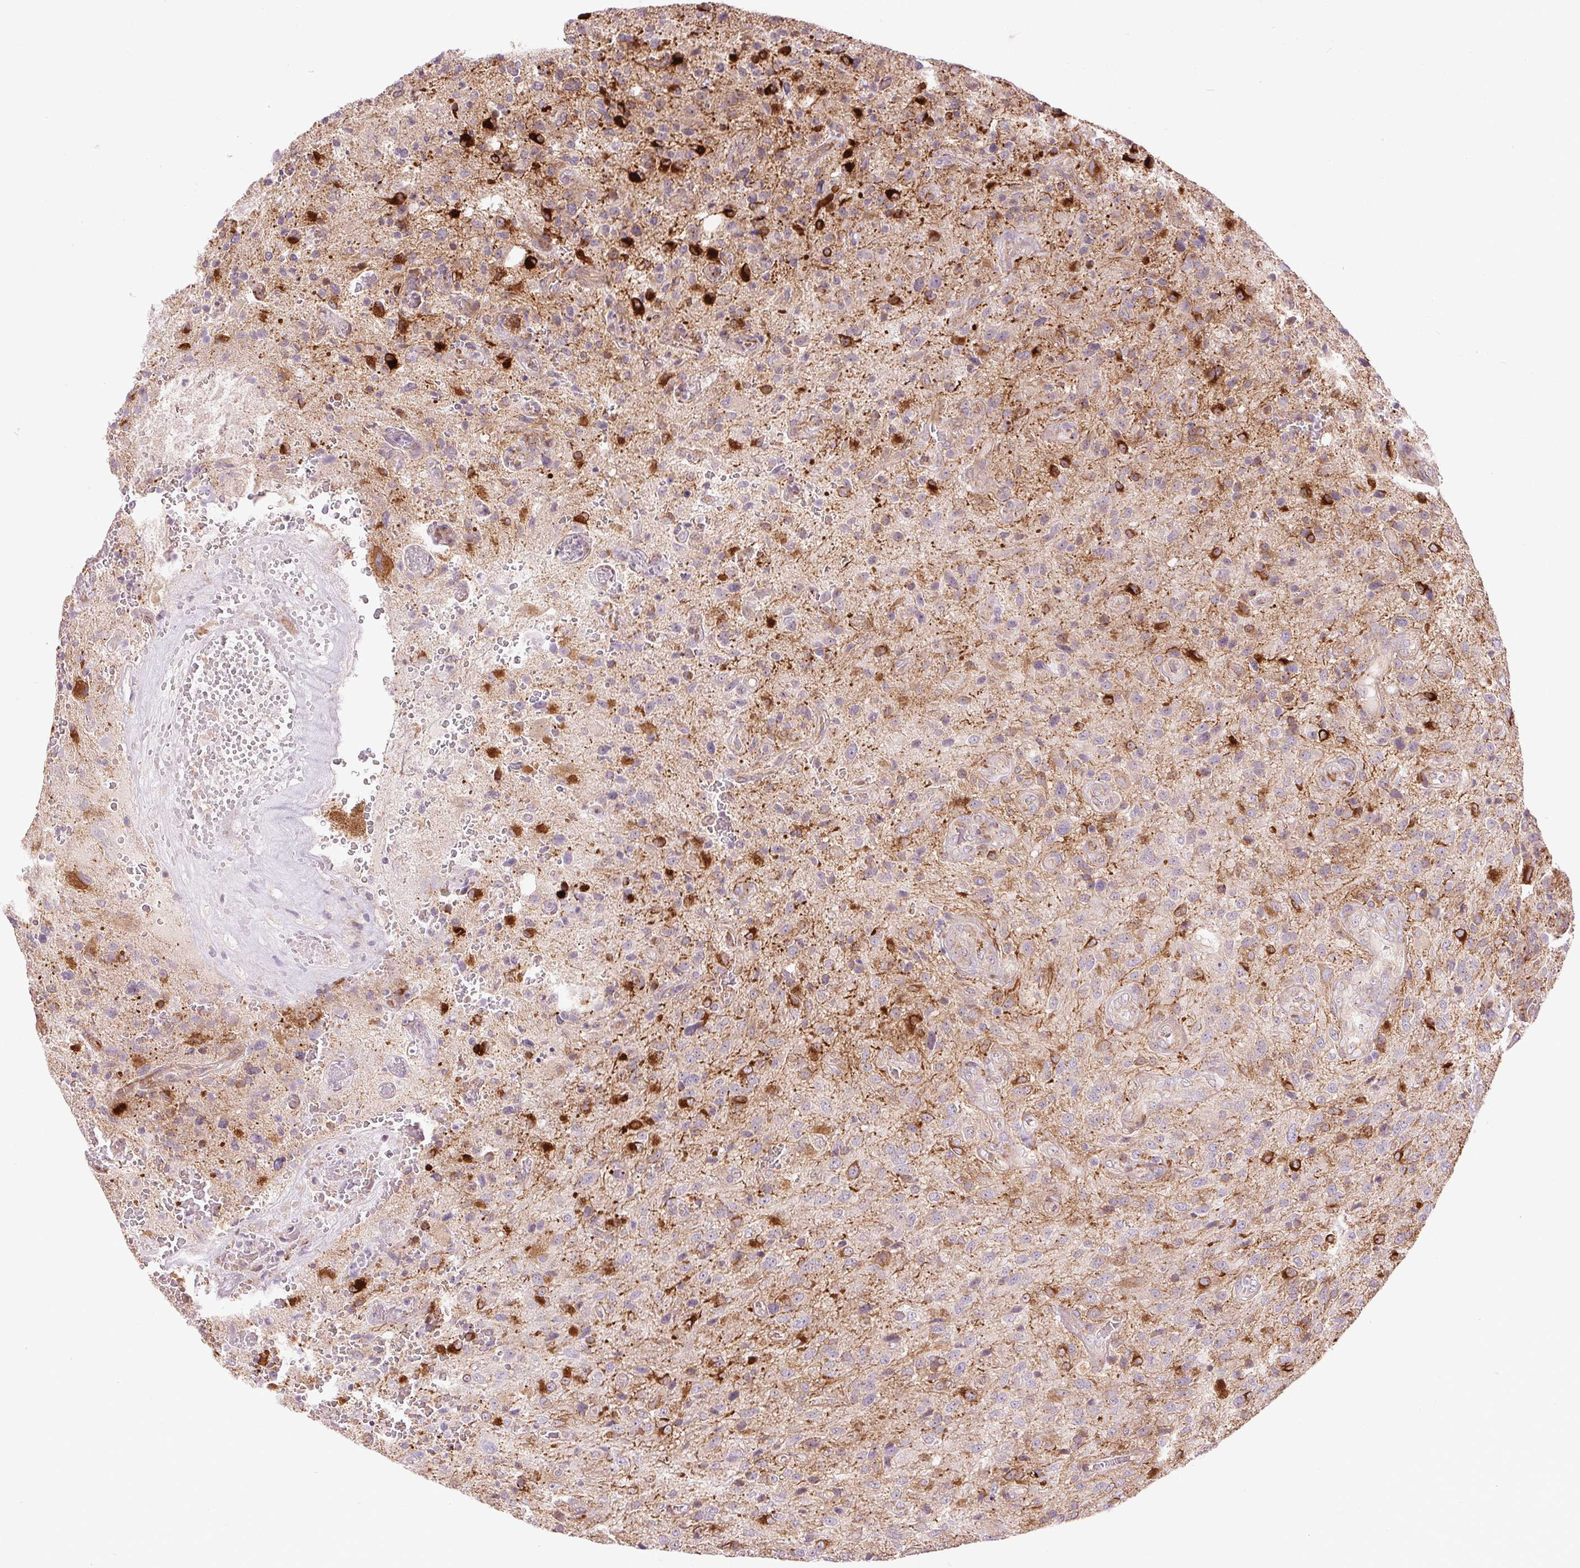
{"staining": {"intensity": "strong", "quantity": "<25%", "location": "cytoplasmic/membranous"}, "tissue": "glioma", "cell_type": "Tumor cells", "image_type": "cancer", "snomed": [{"axis": "morphology", "description": "Glioma, malignant, Low grade"}, {"axis": "topography", "description": "Brain"}], "caption": "Human glioma stained with a protein marker displays strong staining in tumor cells.", "gene": "METTL17", "patient": {"sex": "male", "age": 66}}